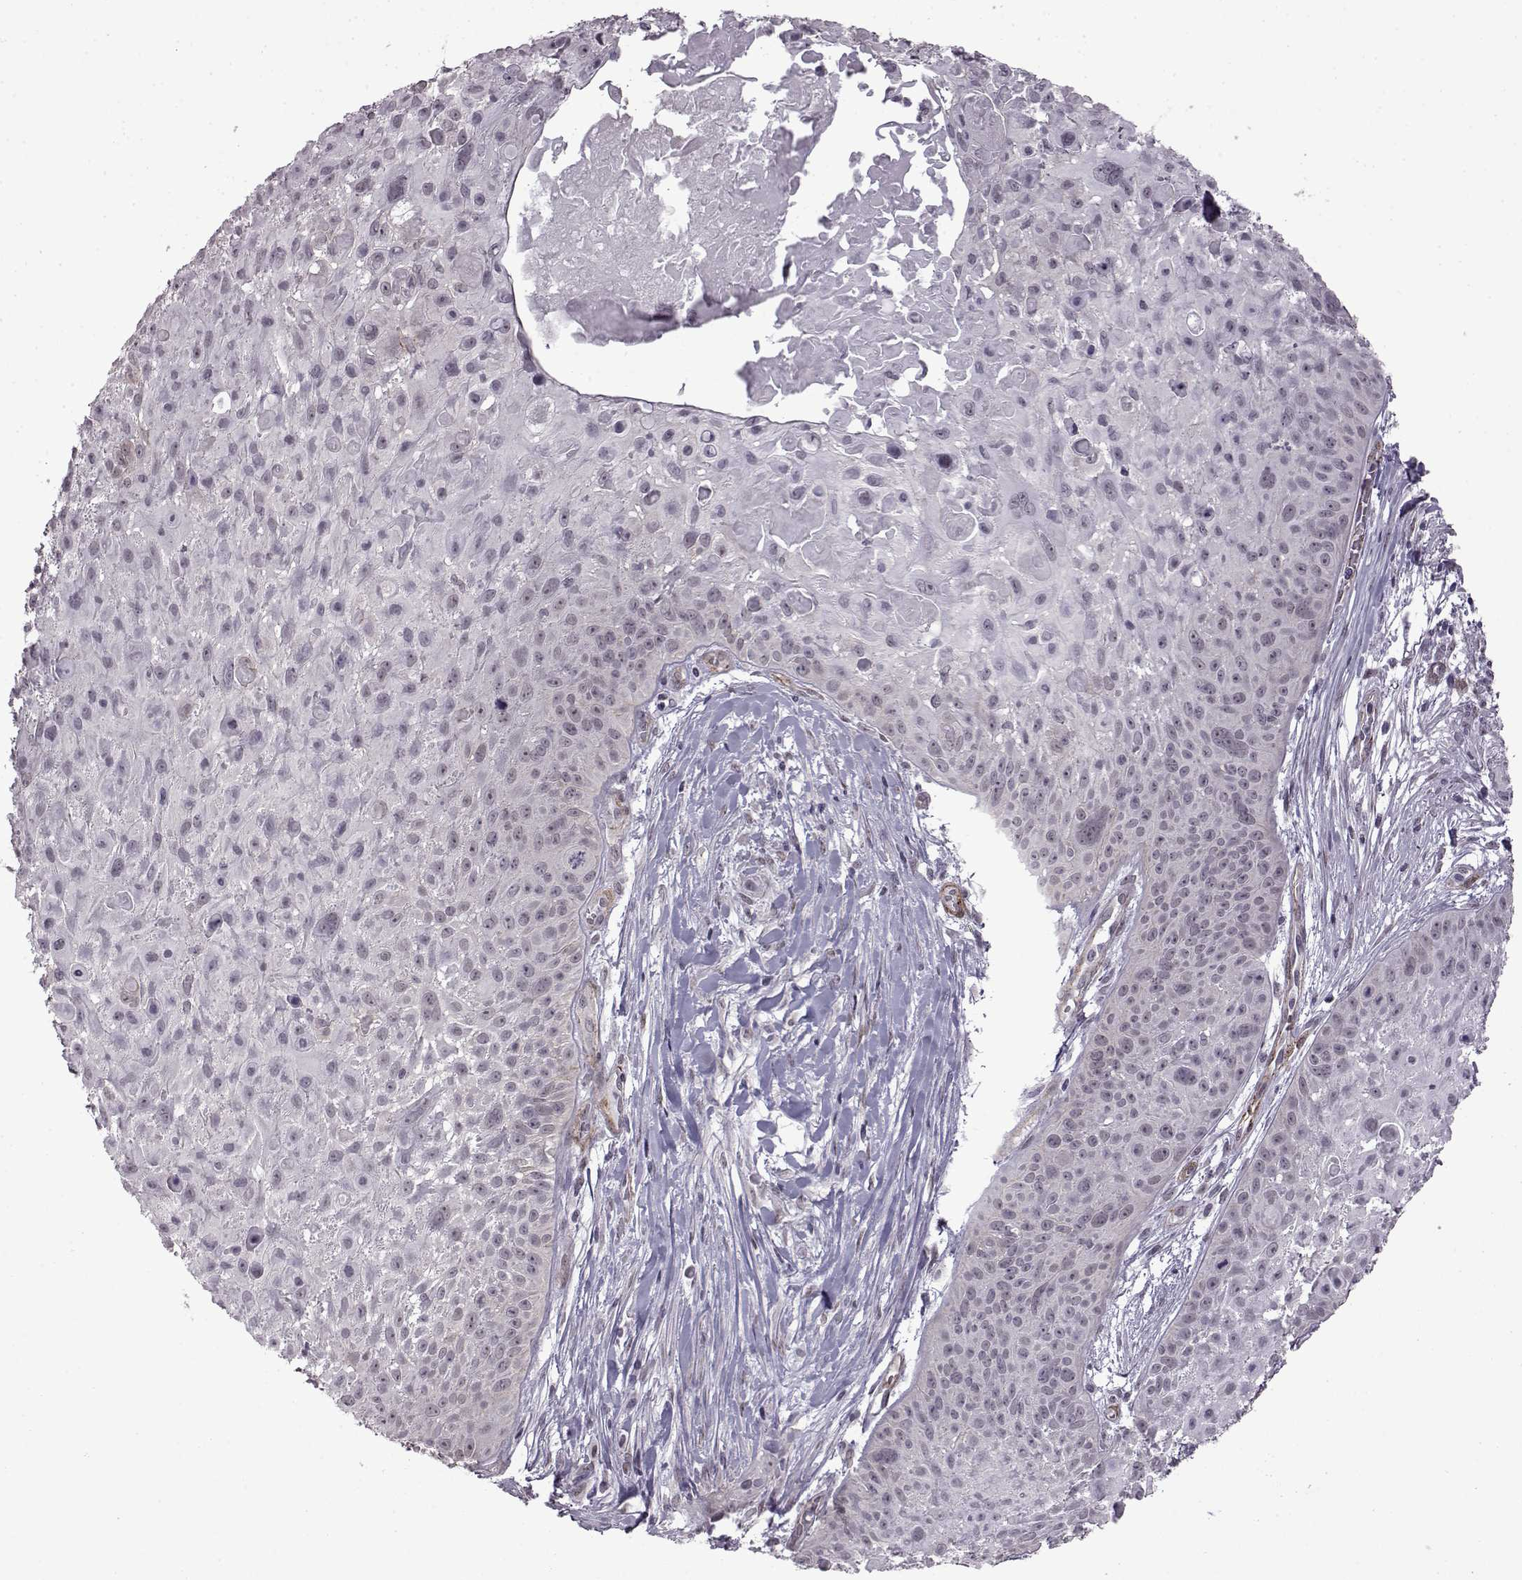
{"staining": {"intensity": "negative", "quantity": "none", "location": "none"}, "tissue": "skin cancer", "cell_type": "Tumor cells", "image_type": "cancer", "snomed": [{"axis": "morphology", "description": "Squamous cell carcinoma, NOS"}, {"axis": "topography", "description": "Skin"}, {"axis": "topography", "description": "Anal"}], "caption": "An image of skin squamous cell carcinoma stained for a protein reveals no brown staining in tumor cells.", "gene": "SYNPO2", "patient": {"sex": "female", "age": 75}}